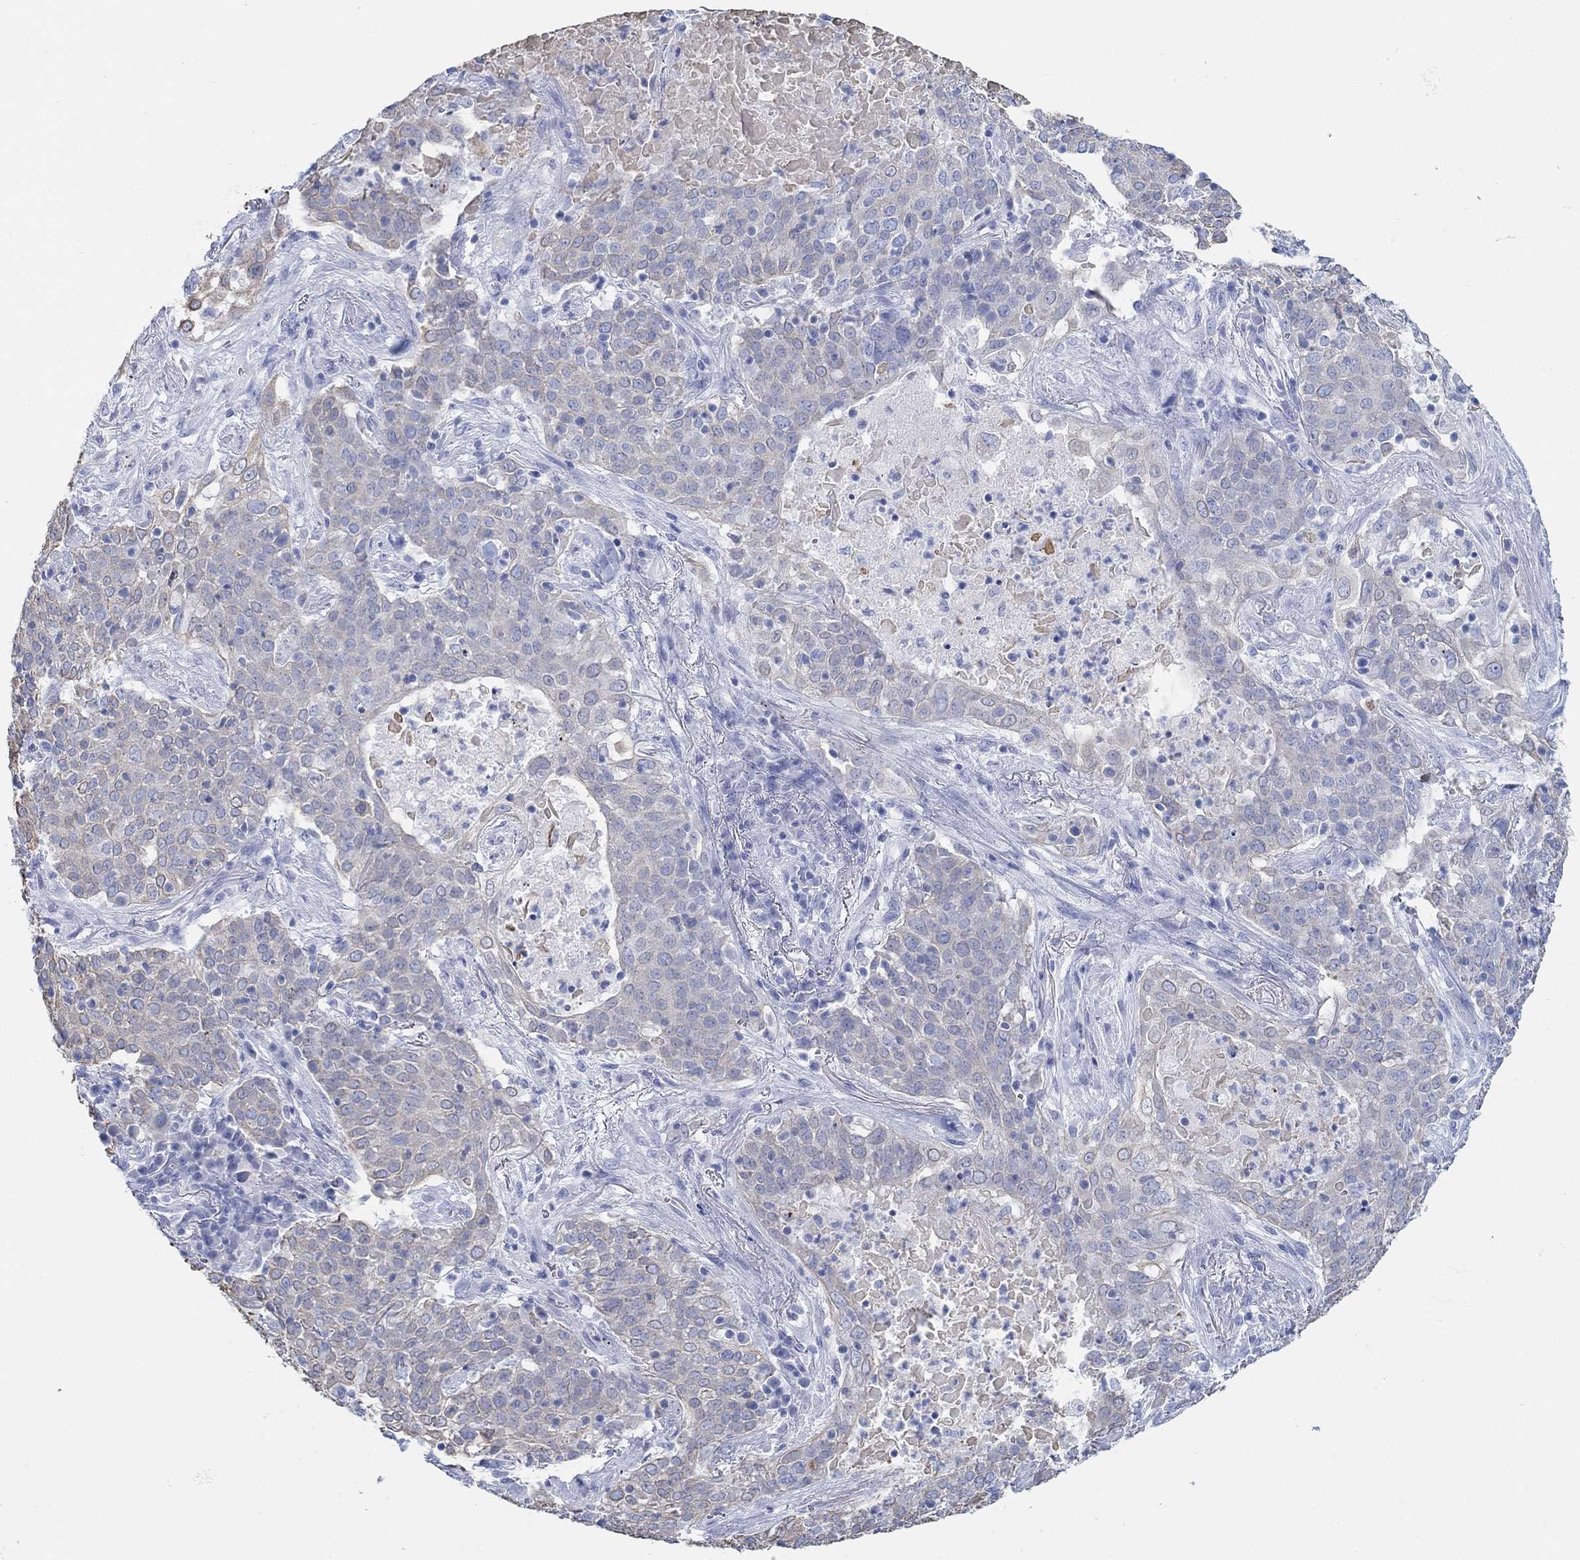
{"staining": {"intensity": "negative", "quantity": "none", "location": "none"}, "tissue": "lung cancer", "cell_type": "Tumor cells", "image_type": "cancer", "snomed": [{"axis": "morphology", "description": "Squamous cell carcinoma, NOS"}, {"axis": "topography", "description": "Lung"}], "caption": "Immunohistochemistry (IHC) of lung squamous cell carcinoma exhibits no positivity in tumor cells.", "gene": "AK8", "patient": {"sex": "male", "age": 82}}